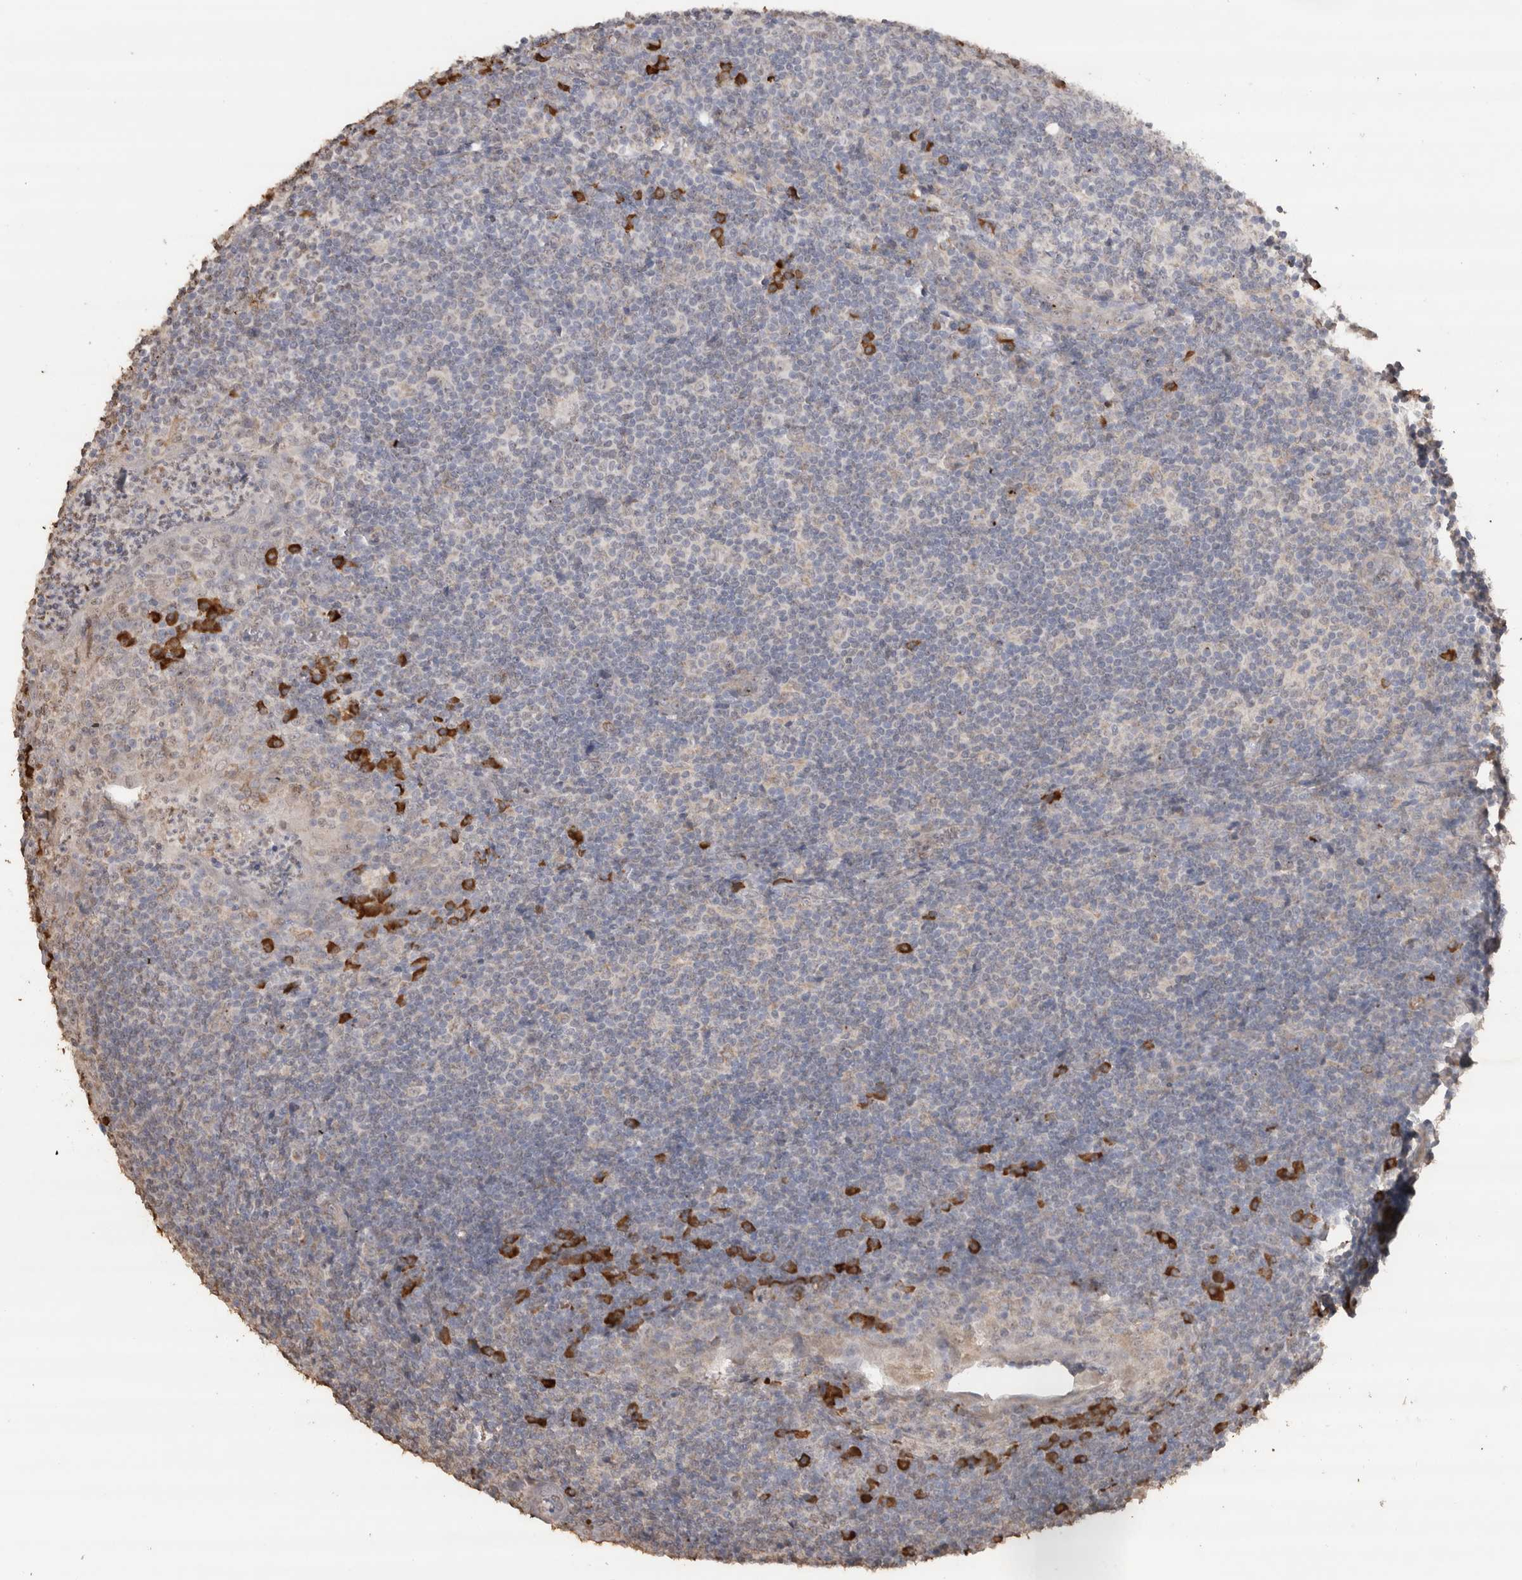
{"staining": {"intensity": "strong", "quantity": "<25%", "location": "cytoplasmic/membranous"}, "tissue": "tonsil", "cell_type": "Germinal center cells", "image_type": "normal", "snomed": [{"axis": "morphology", "description": "Normal tissue, NOS"}, {"axis": "topography", "description": "Tonsil"}], "caption": "Tonsil stained for a protein reveals strong cytoplasmic/membranous positivity in germinal center cells. The staining was performed using DAB to visualize the protein expression in brown, while the nuclei were stained in blue with hematoxylin (Magnification: 20x).", "gene": "CRELD2", "patient": {"sex": "male", "age": 37}}